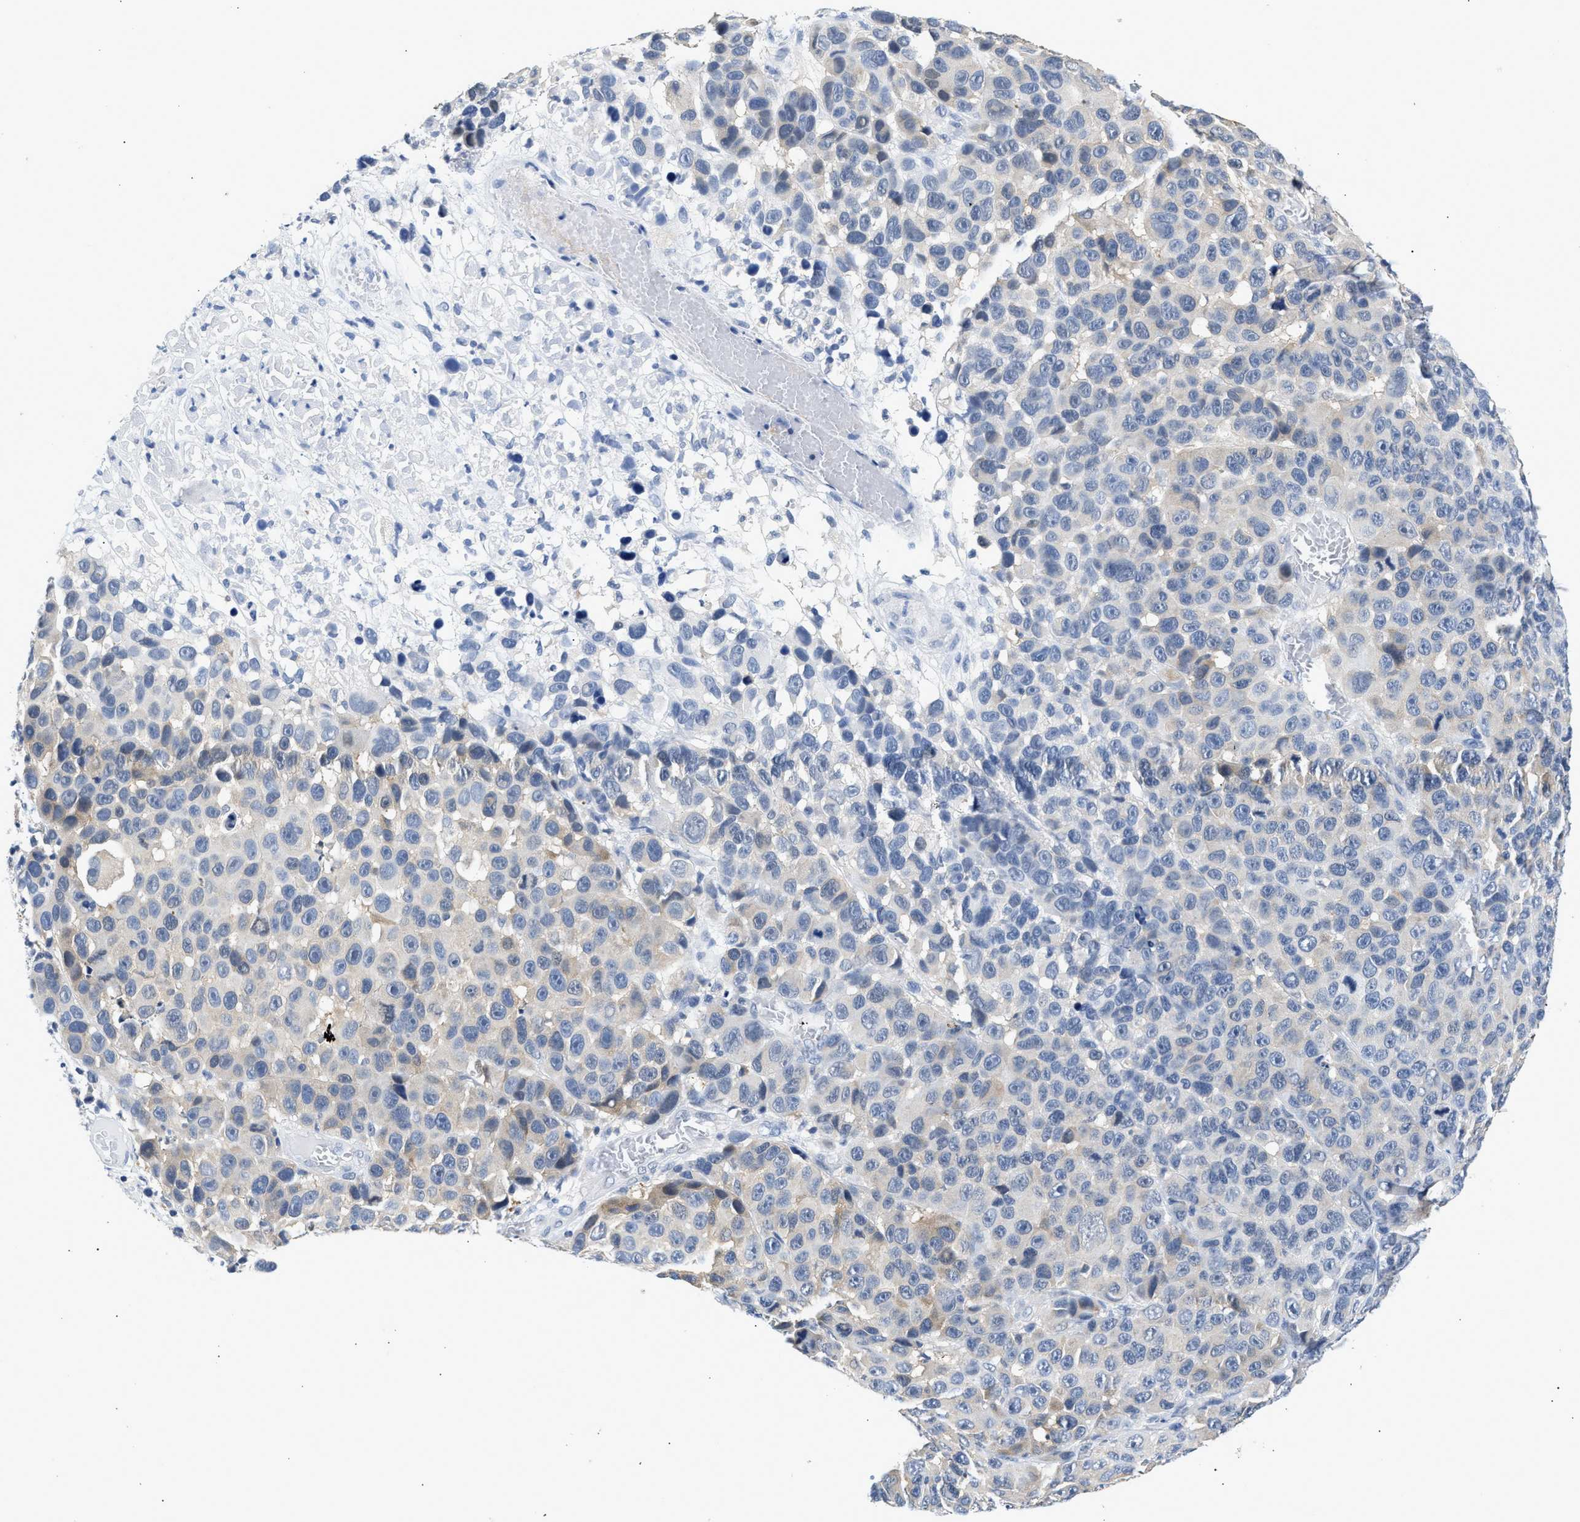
{"staining": {"intensity": "weak", "quantity": "<25%", "location": "cytoplasmic/membranous"}, "tissue": "melanoma", "cell_type": "Tumor cells", "image_type": "cancer", "snomed": [{"axis": "morphology", "description": "Malignant melanoma, NOS"}, {"axis": "topography", "description": "Skin"}], "caption": "An image of melanoma stained for a protein reveals no brown staining in tumor cells.", "gene": "PPM1L", "patient": {"sex": "male", "age": 53}}